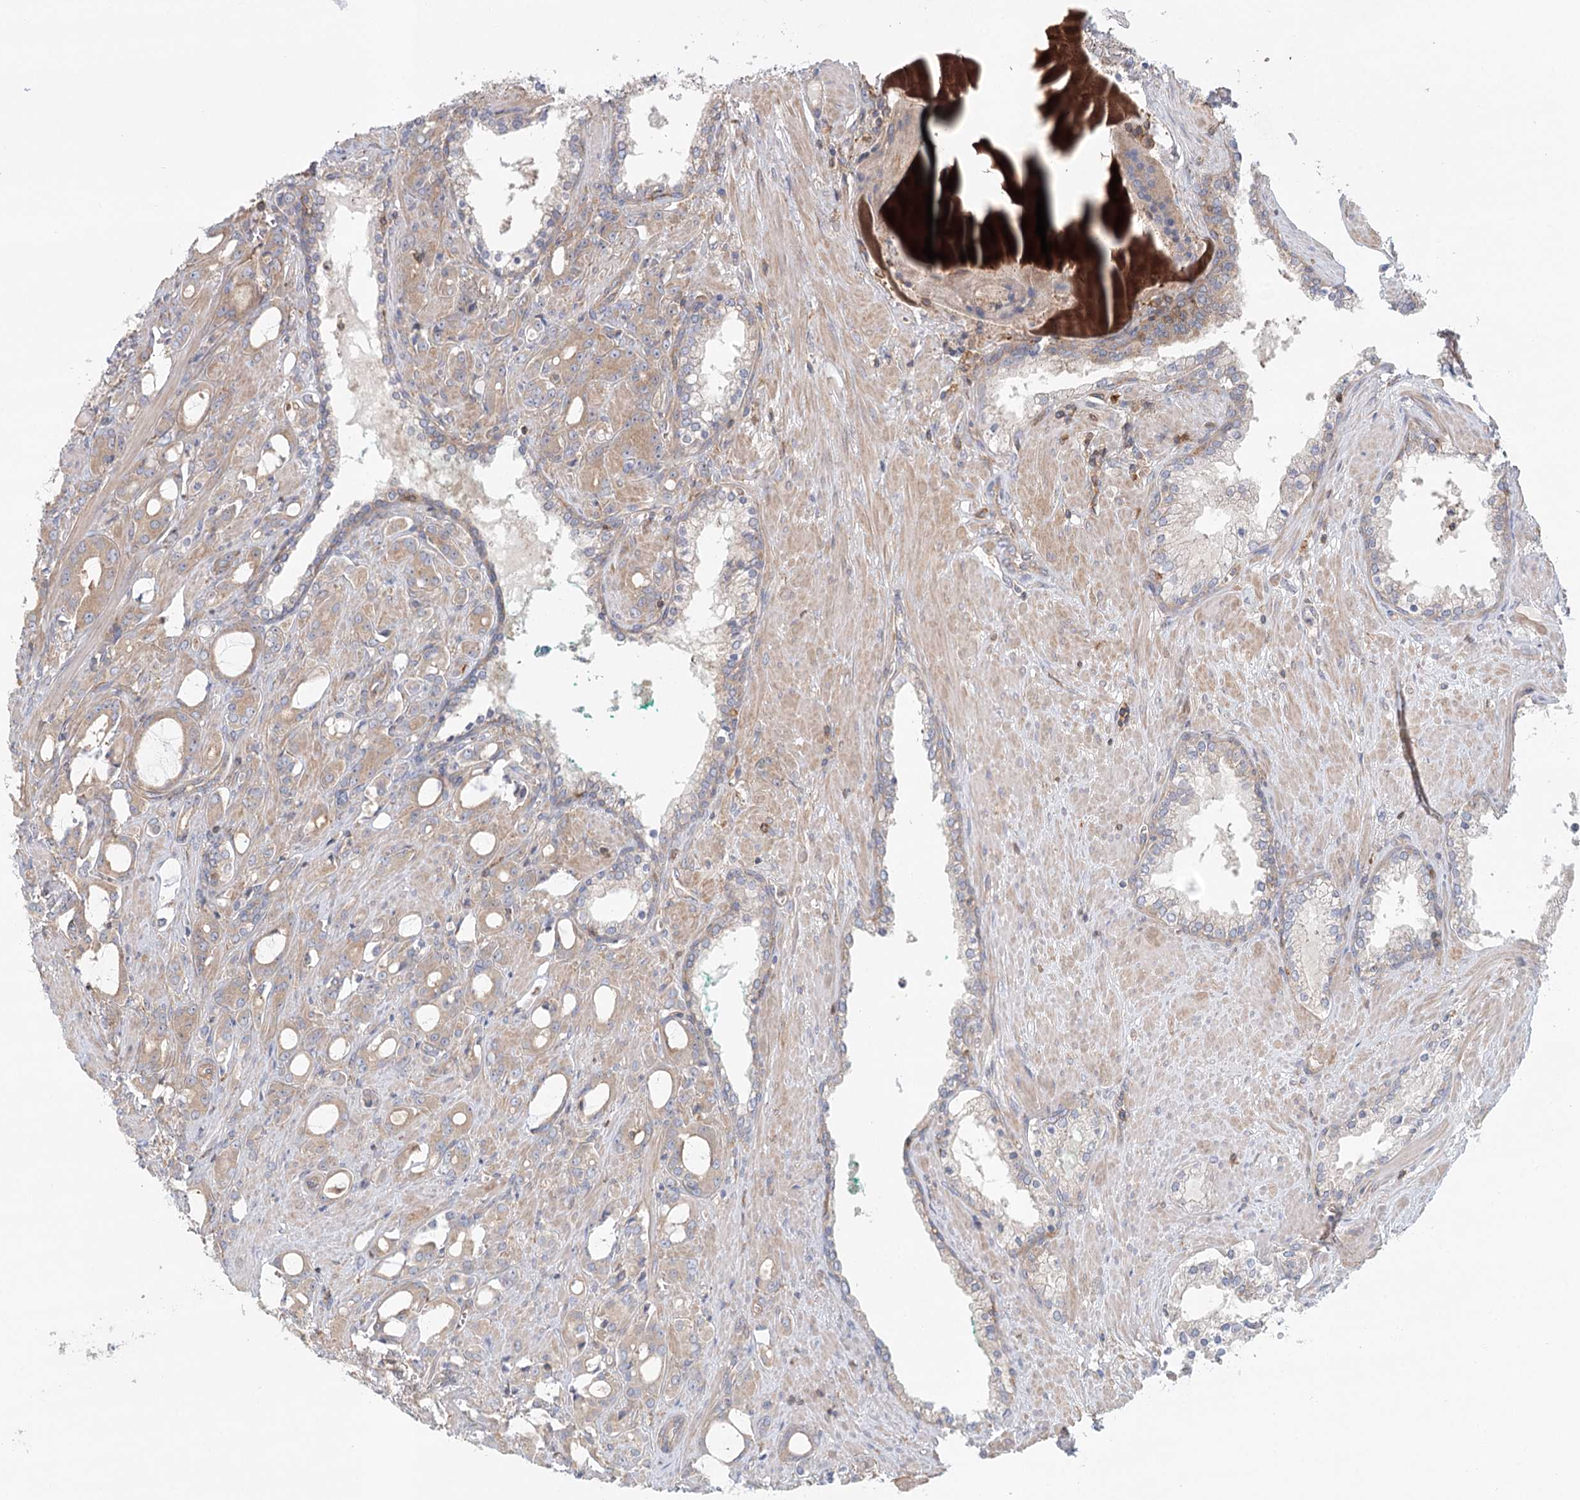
{"staining": {"intensity": "weak", "quantity": "25%-75%", "location": "cytoplasmic/membranous"}, "tissue": "prostate cancer", "cell_type": "Tumor cells", "image_type": "cancer", "snomed": [{"axis": "morphology", "description": "Adenocarcinoma, High grade"}, {"axis": "topography", "description": "Prostate"}], "caption": "Prostate high-grade adenocarcinoma stained with a brown dye shows weak cytoplasmic/membranous positive staining in approximately 25%-75% of tumor cells.", "gene": "UMPS", "patient": {"sex": "male", "age": 72}}